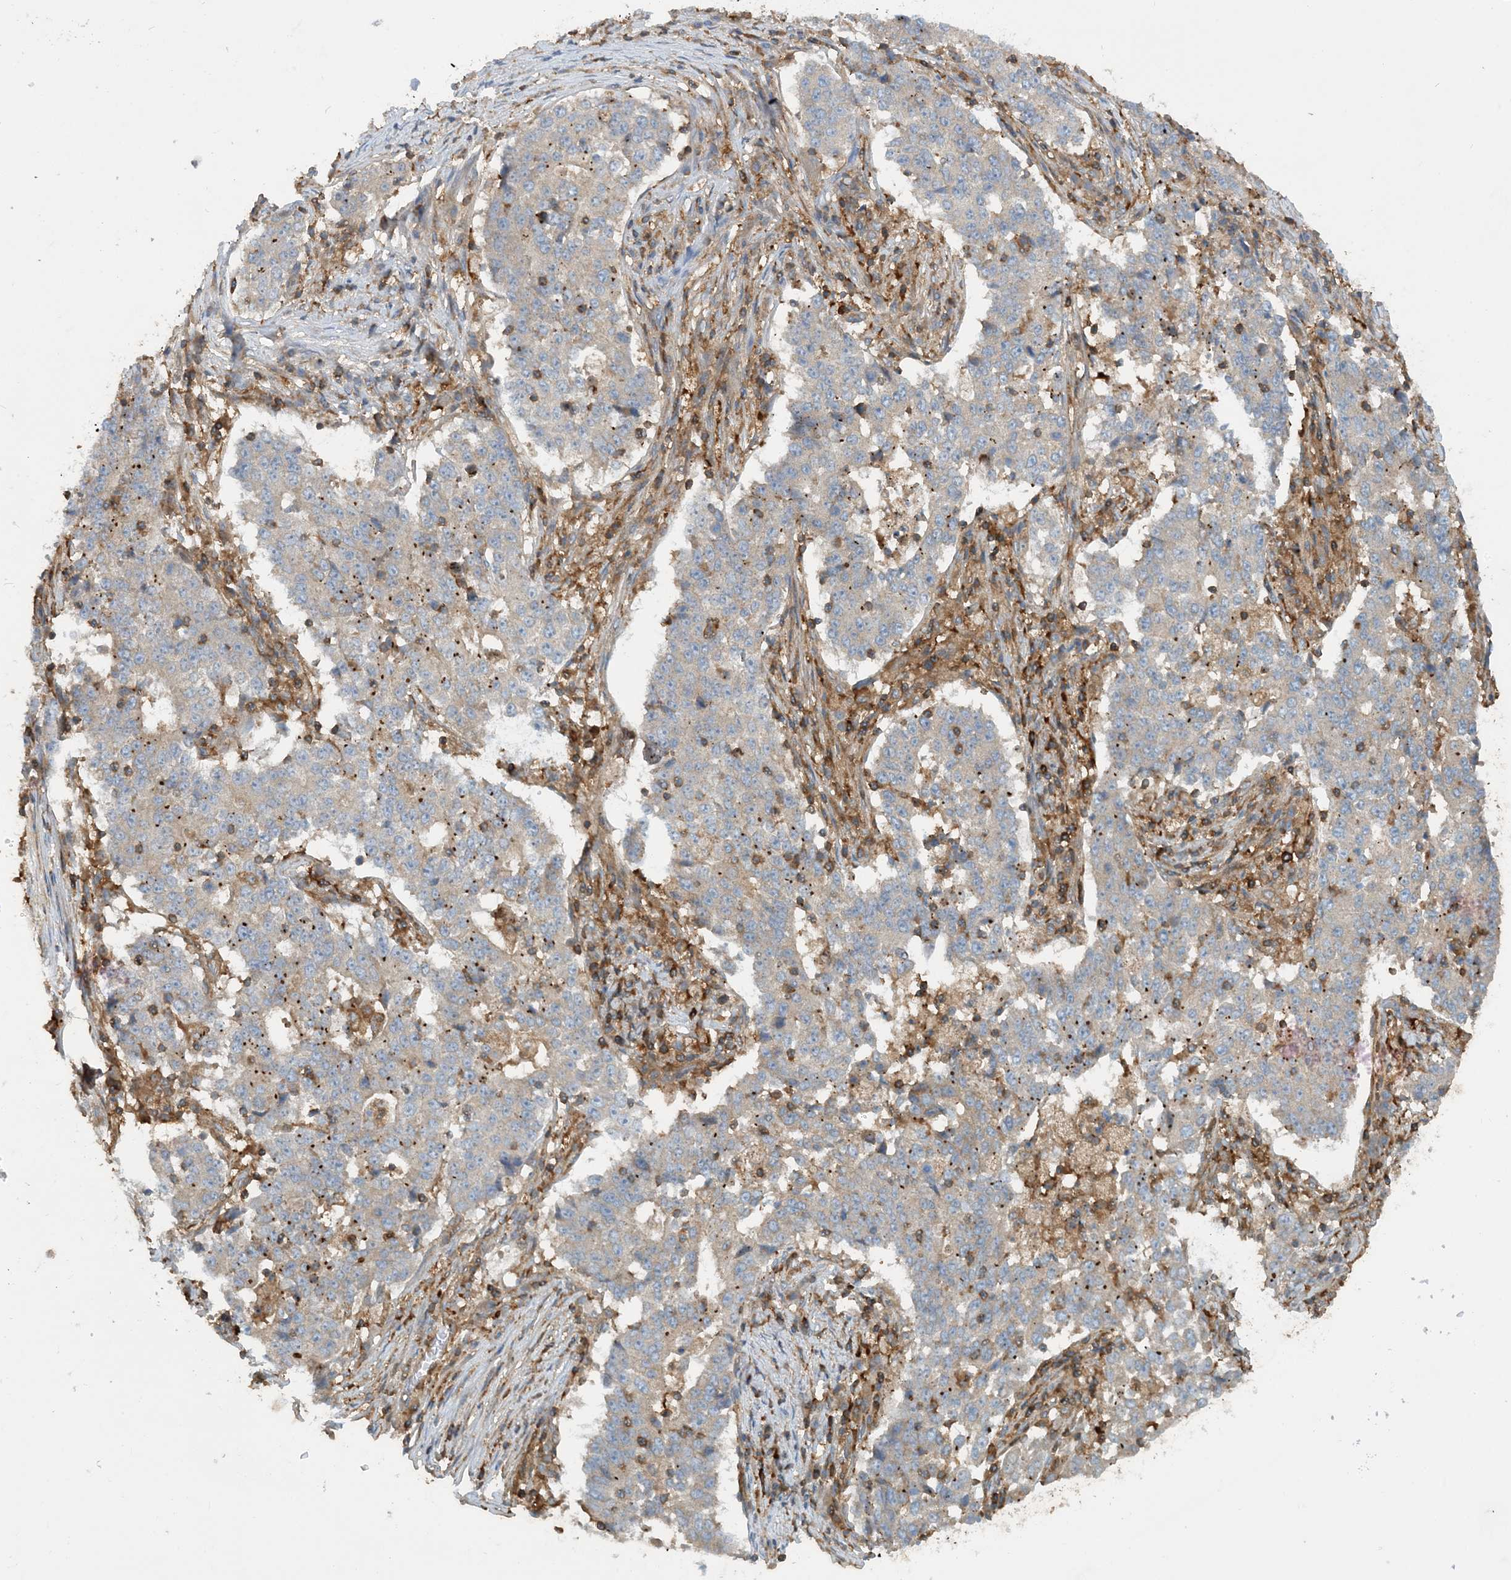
{"staining": {"intensity": "moderate", "quantity": "<25%", "location": "cytoplasmic/membranous"}, "tissue": "stomach cancer", "cell_type": "Tumor cells", "image_type": "cancer", "snomed": [{"axis": "morphology", "description": "Adenocarcinoma, NOS"}, {"axis": "topography", "description": "Stomach"}], "caption": "There is low levels of moderate cytoplasmic/membranous expression in tumor cells of adenocarcinoma (stomach), as demonstrated by immunohistochemical staining (brown color).", "gene": "SFMBT2", "patient": {"sex": "male", "age": 59}}